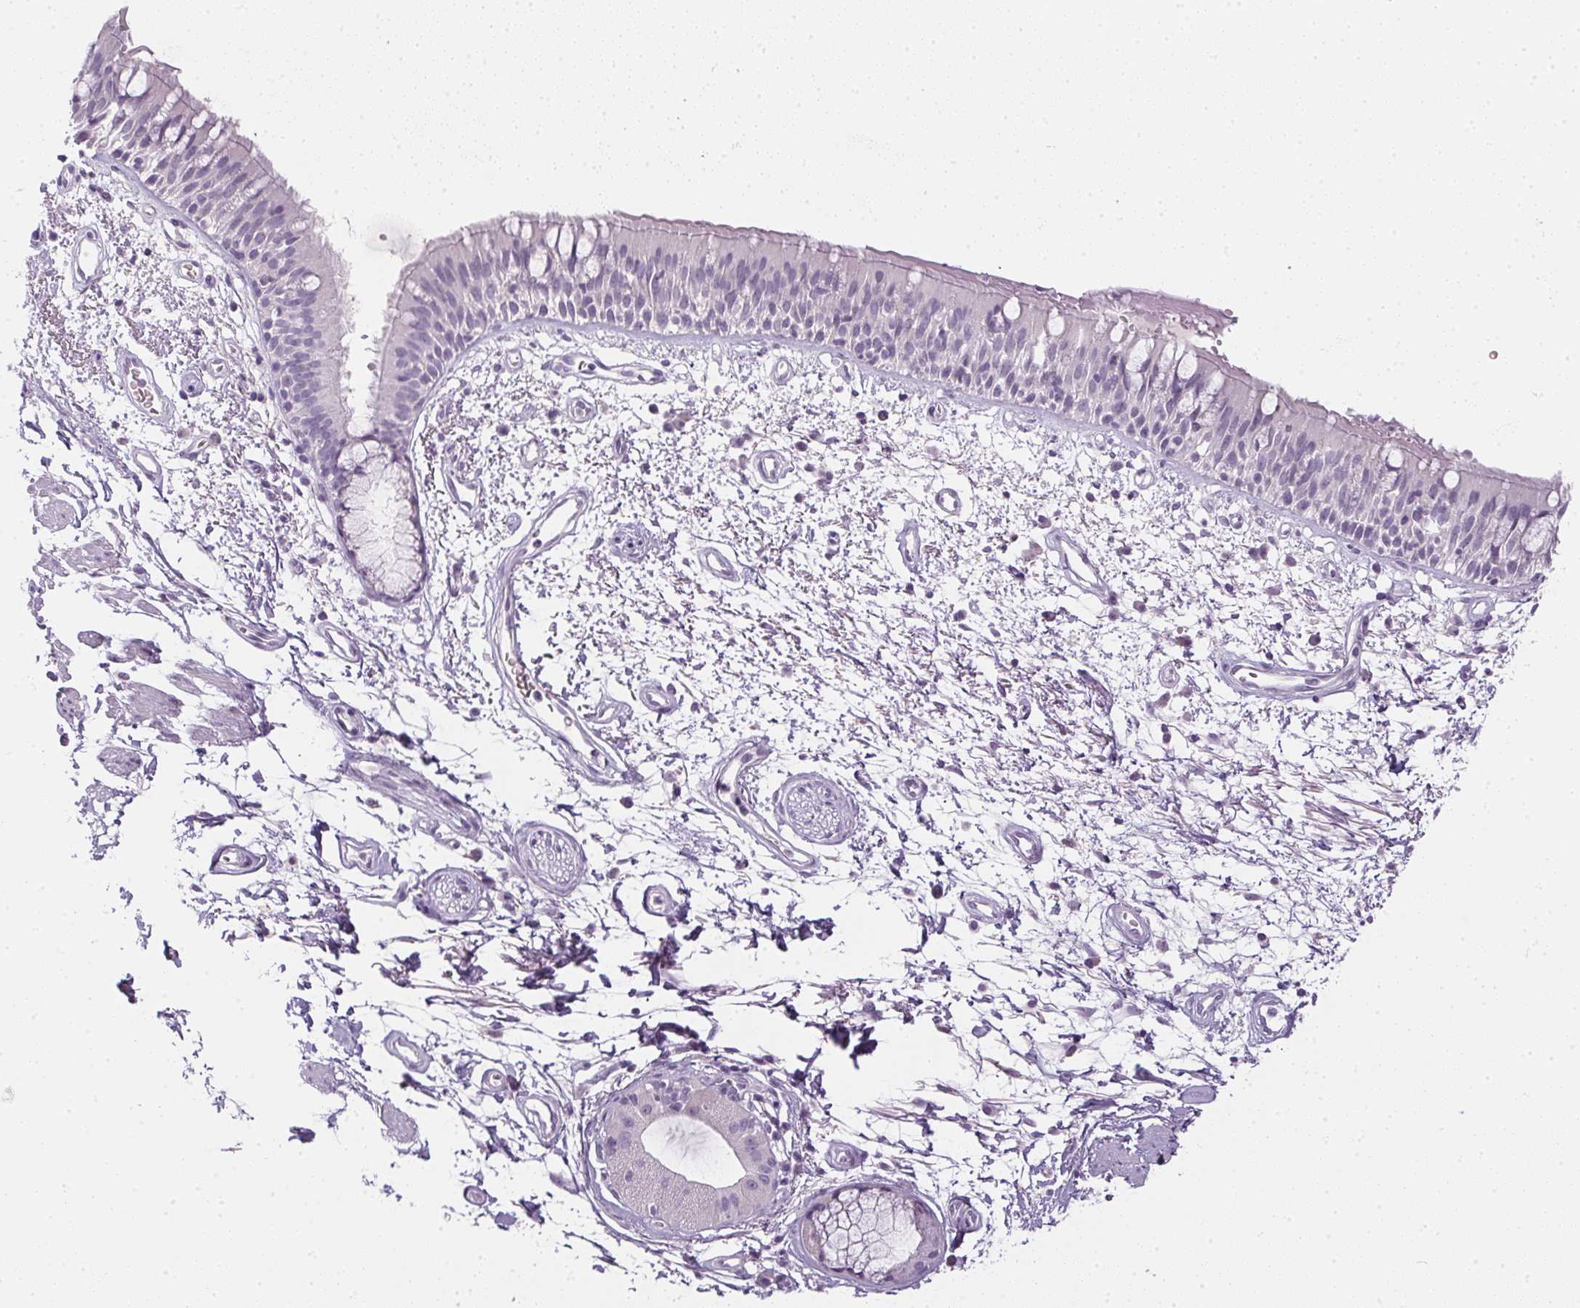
{"staining": {"intensity": "negative", "quantity": "none", "location": "none"}, "tissue": "bronchus", "cell_type": "Respiratory epithelial cells", "image_type": "normal", "snomed": [{"axis": "morphology", "description": "Normal tissue, NOS"}, {"axis": "morphology", "description": "Squamous cell carcinoma, NOS"}, {"axis": "topography", "description": "Cartilage tissue"}, {"axis": "topography", "description": "Bronchus"}, {"axis": "topography", "description": "Lung"}], "caption": "Immunohistochemistry (IHC) of normal human bronchus demonstrates no expression in respiratory epithelial cells. (DAB IHC visualized using brightfield microscopy, high magnification).", "gene": "PPY", "patient": {"sex": "male", "age": 66}}